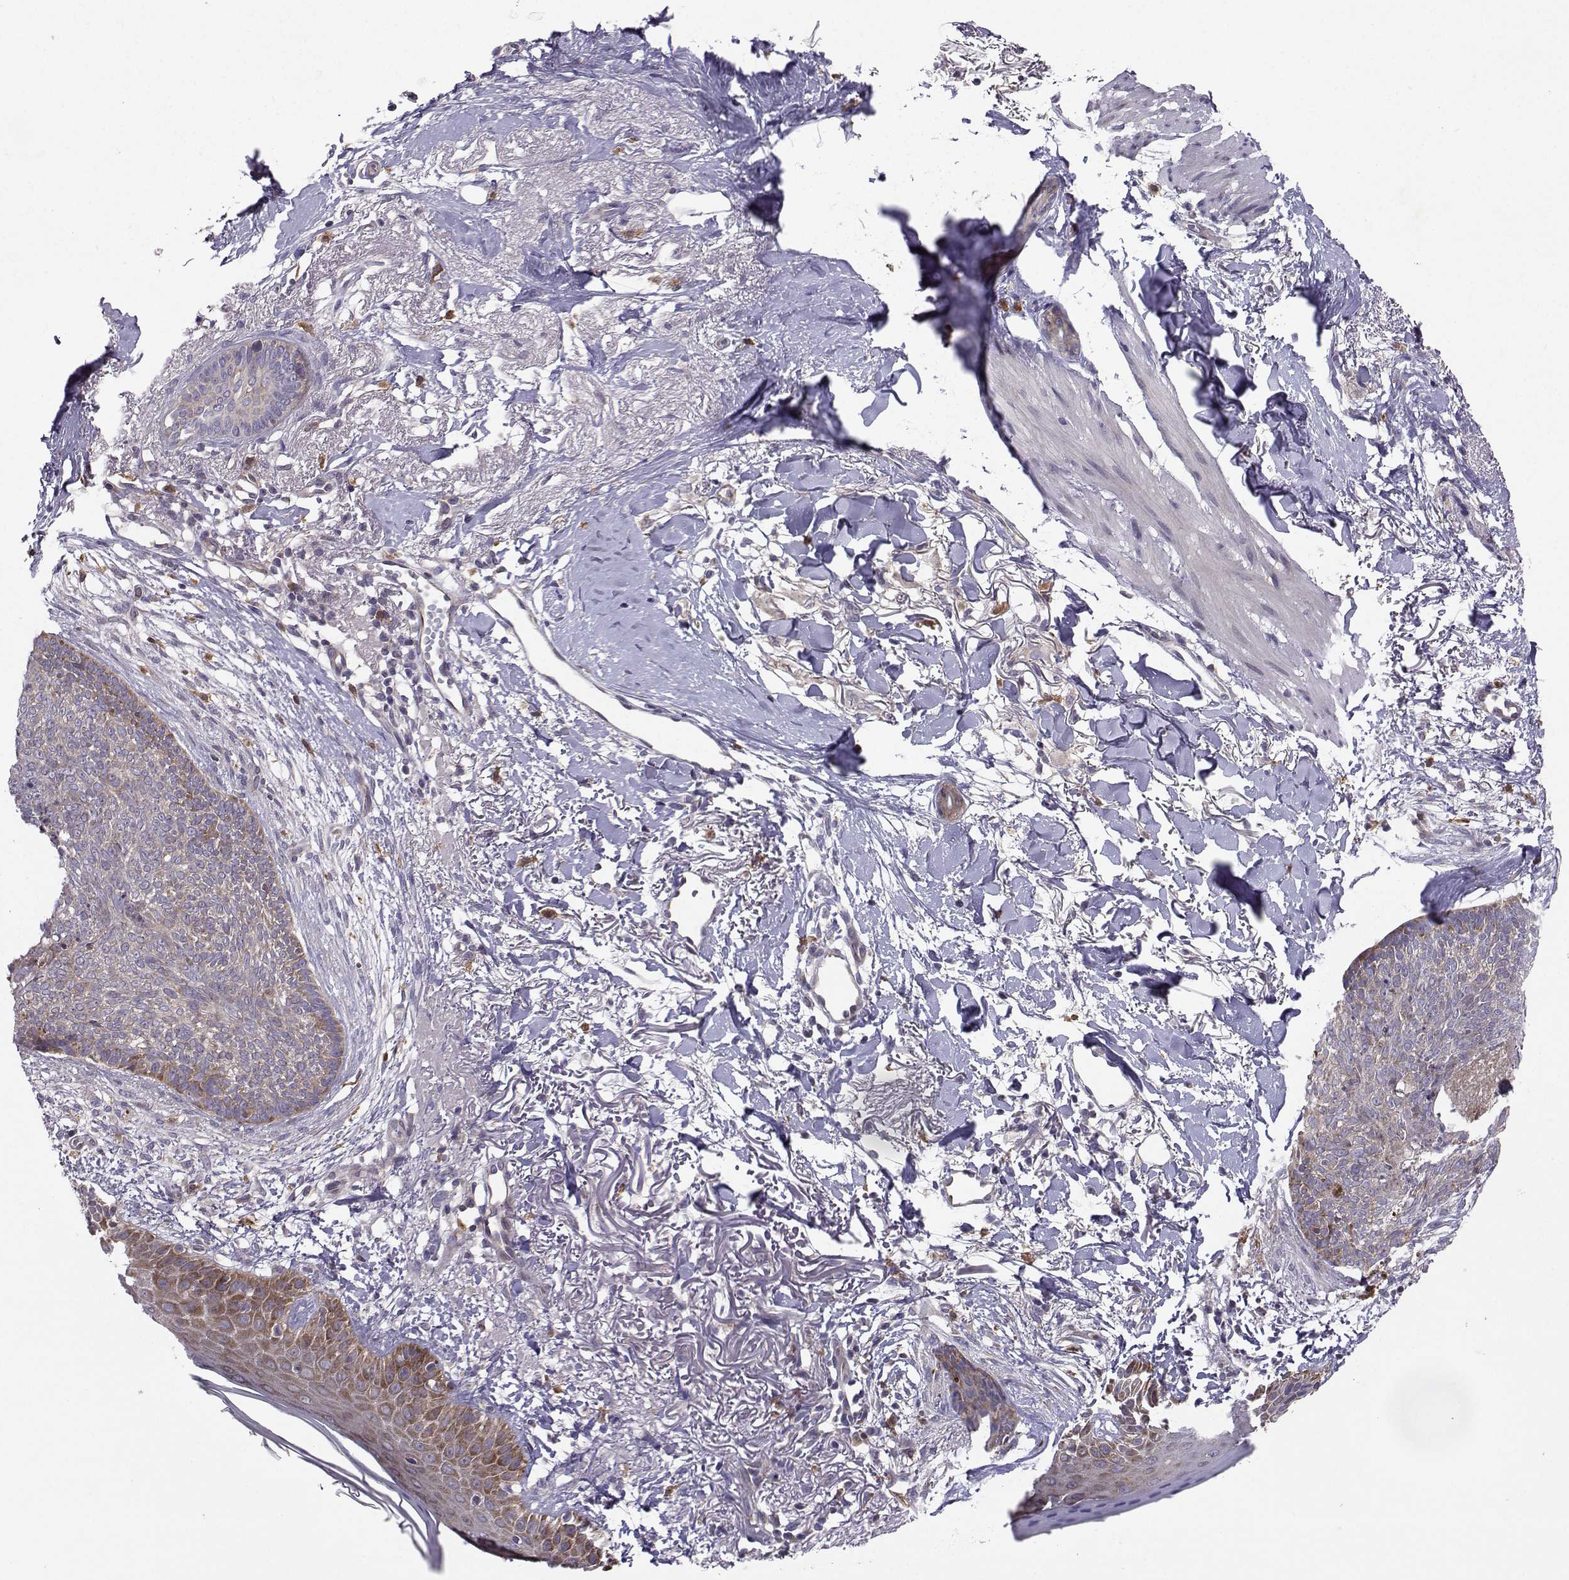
{"staining": {"intensity": "negative", "quantity": "none", "location": "none"}, "tissue": "skin cancer", "cell_type": "Tumor cells", "image_type": "cancer", "snomed": [{"axis": "morphology", "description": "Normal tissue, NOS"}, {"axis": "morphology", "description": "Basal cell carcinoma"}, {"axis": "topography", "description": "Skin"}], "caption": "Immunohistochemical staining of human skin cancer displays no significant staining in tumor cells.", "gene": "STXBP5", "patient": {"sex": "male", "age": 84}}